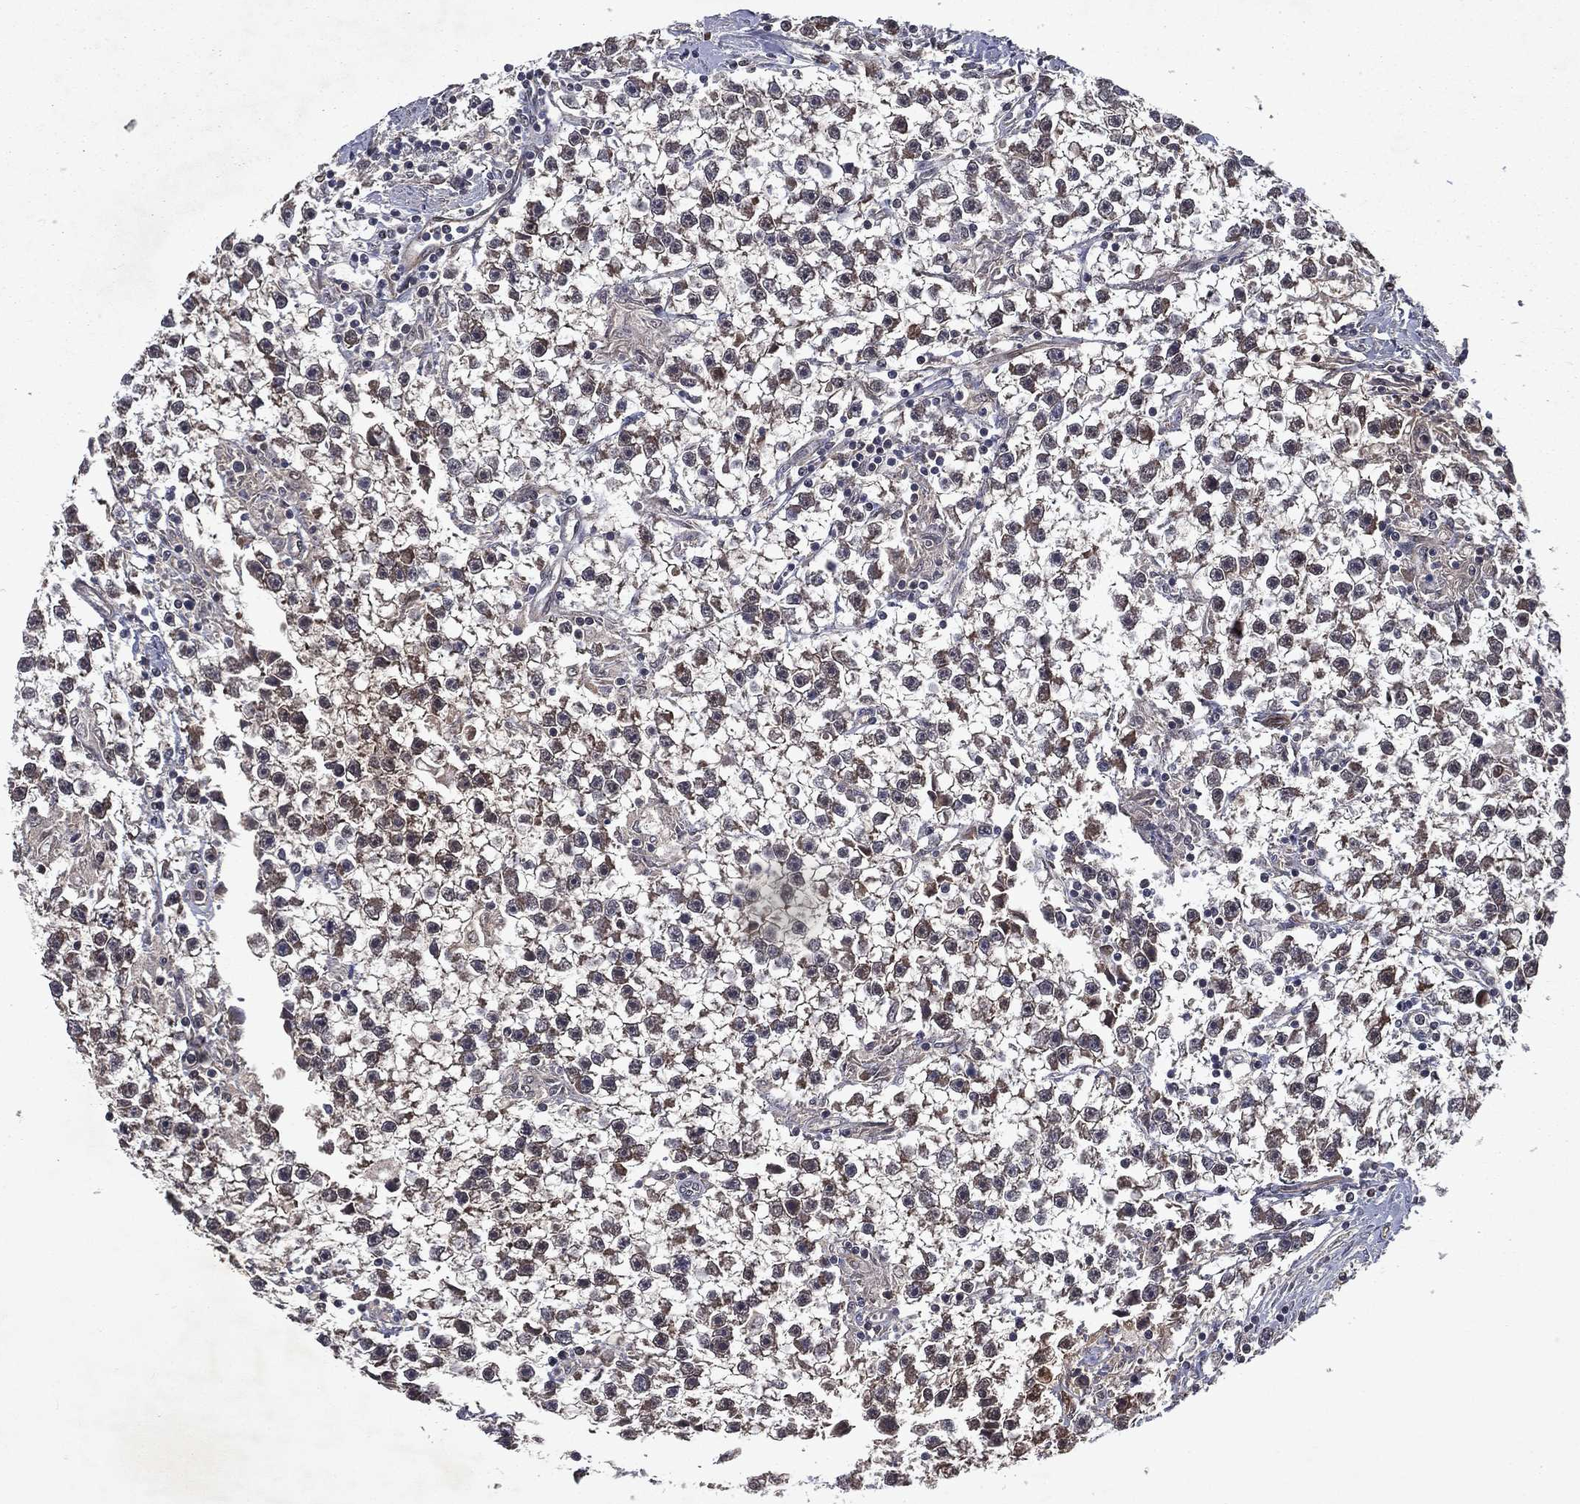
{"staining": {"intensity": "negative", "quantity": "none", "location": "none"}, "tissue": "testis cancer", "cell_type": "Tumor cells", "image_type": "cancer", "snomed": [{"axis": "morphology", "description": "Seminoma, NOS"}, {"axis": "topography", "description": "Testis"}], "caption": "High magnification brightfield microscopy of testis cancer stained with DAB (3,3'-diaminobenzidine) (brown) and counterstained with hematoxylin (blue): tumor cells show no significant positivity. (DAB (3,3'-diaminobenzidine) immunohistochemistry (IHC) with hematoxylin counter stain).", "gene": "FGD1", "patient": {"sex": "male", "age": 59}}